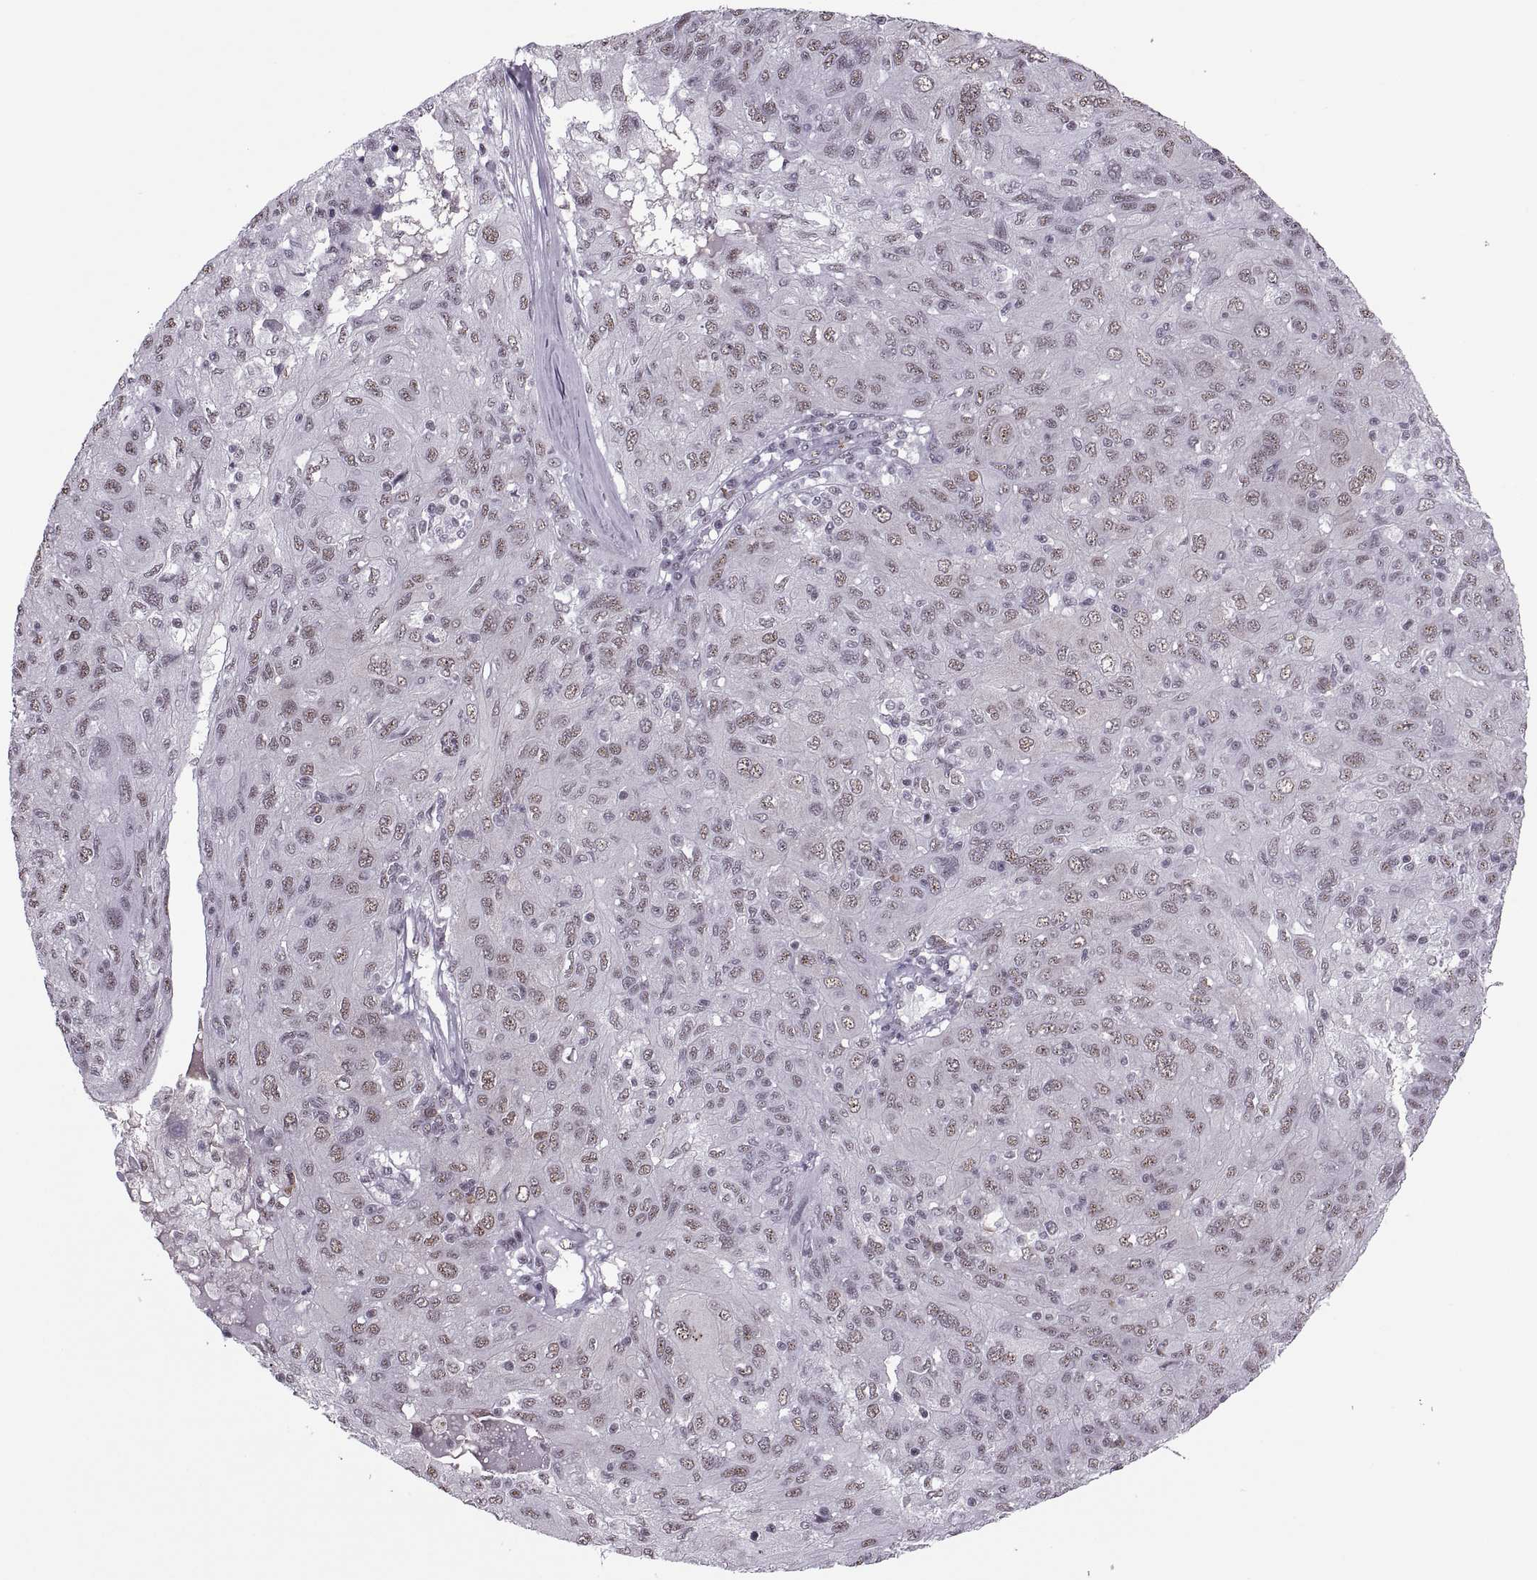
{"staining": {"intensity": "weak", "quantity": "25%-75%", "location": "nuclear"}, "tissue": "ovarian cancer", "cell_type": "Tumor cells", "image_type": "cancer", "snomed": [{"axis": "morphology", "description": "Carcinoma, endometroid"}, {"axis": "topography", "description": "Ovary"}], "caption": "There is low levels of weak nuclear staining in tumor cells of endometroid carcinoma (ovarian), as demonstrated by immunohistochemical staining (brown color).", "gene": "MAGEA4", "patient": {"sex": "female", "age": 50}}